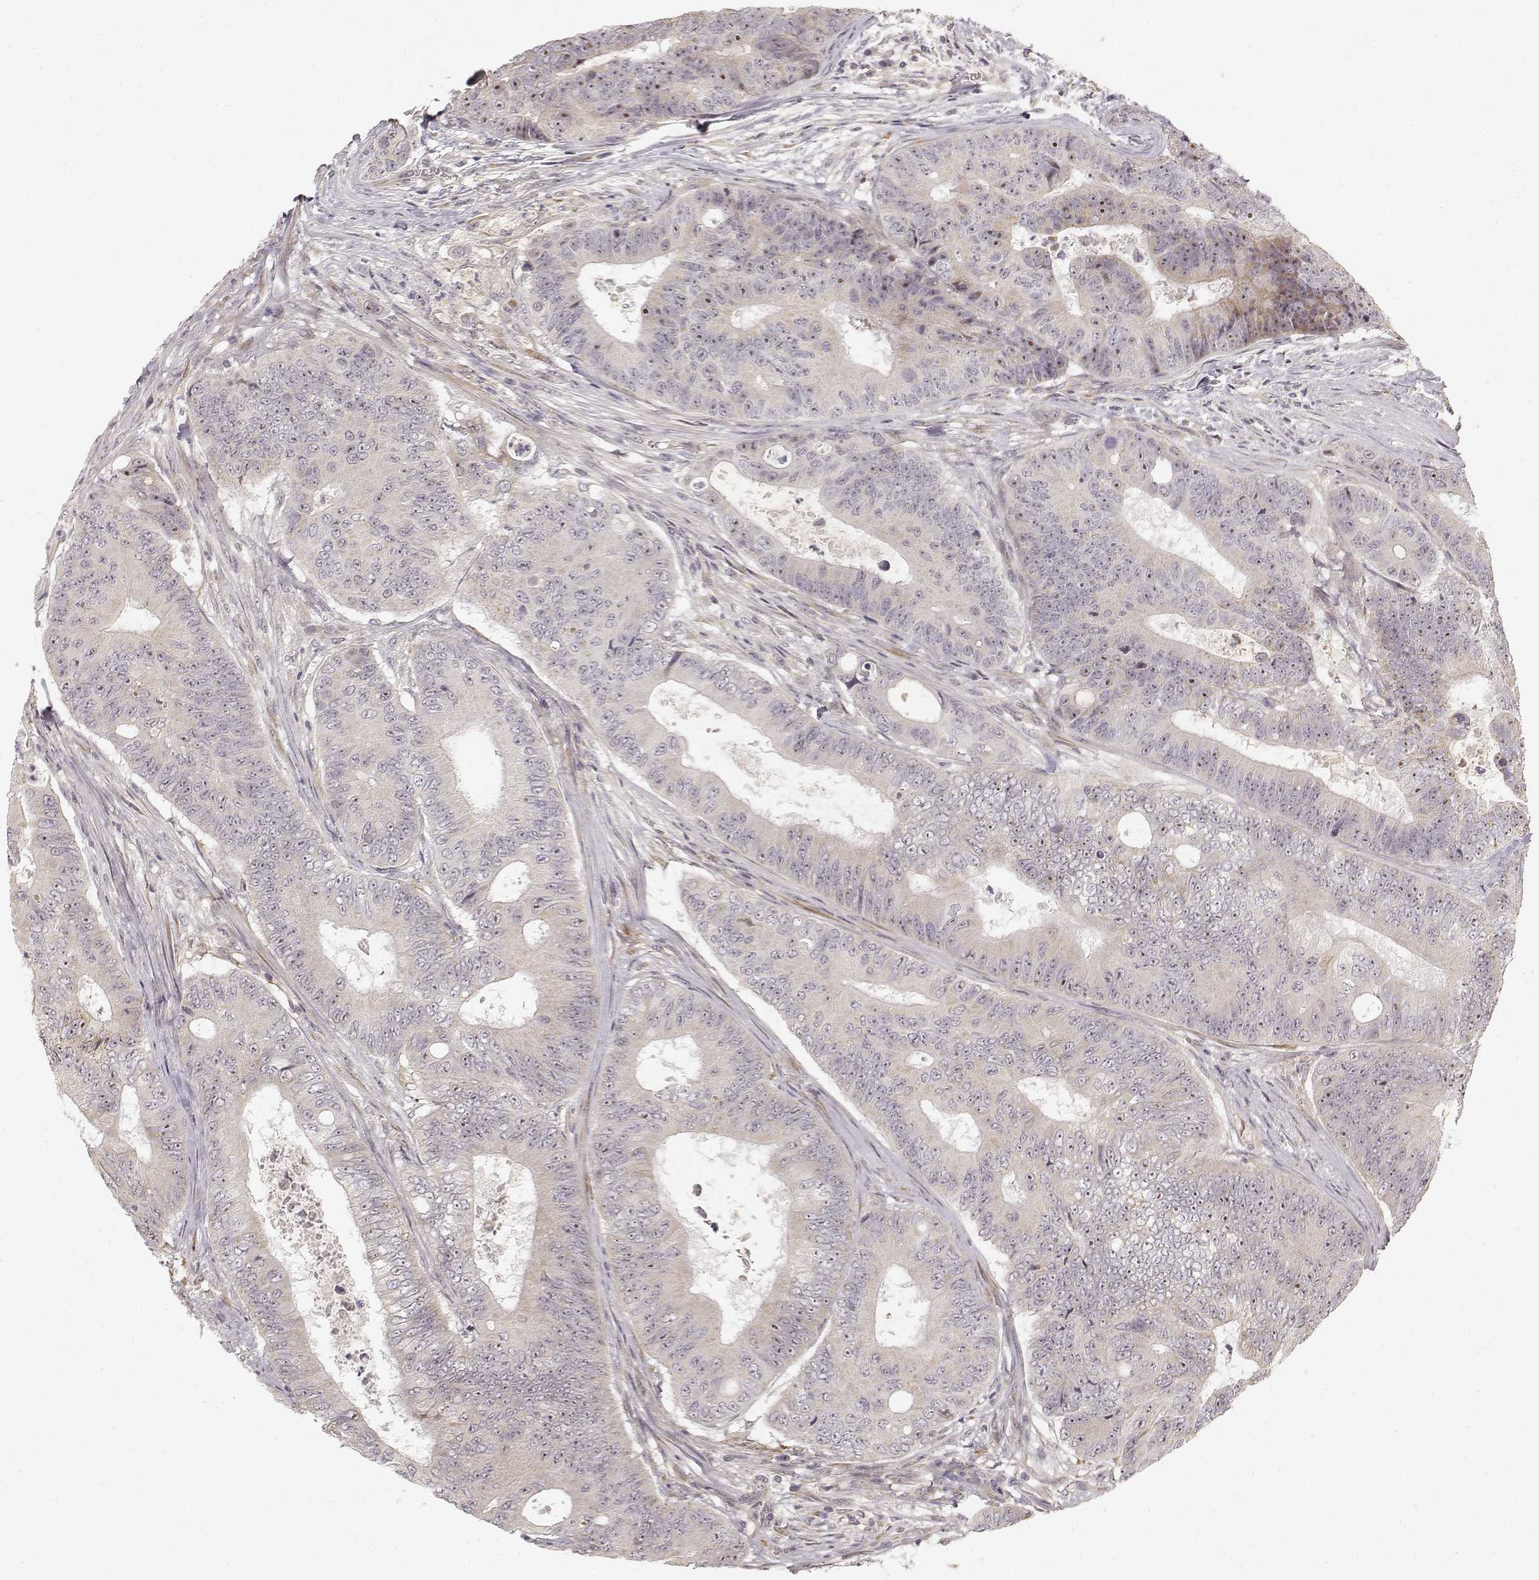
{"staining": {"intensity": "weak", "quantity": "25%-75%", "location": "cytoplasmic/membranous"}, "tissue": "colorectal cancer", "cell_type": "Tumor cells", "image_type": "cancer", "snomed": [{"axis": "morphology", "description": "Adenocarcinoma, NOS"}, {"axis": "topography", "description": "Colon"}], "caption": "The photomicrograph displays staining of colorectal cancer (adenocarcinoma), revealing weak cytoplasmic/membranous protein expression (brown color) within tumor cells.", "gene": "MED12L", "patient": {"sex": "female", "age": 48}}